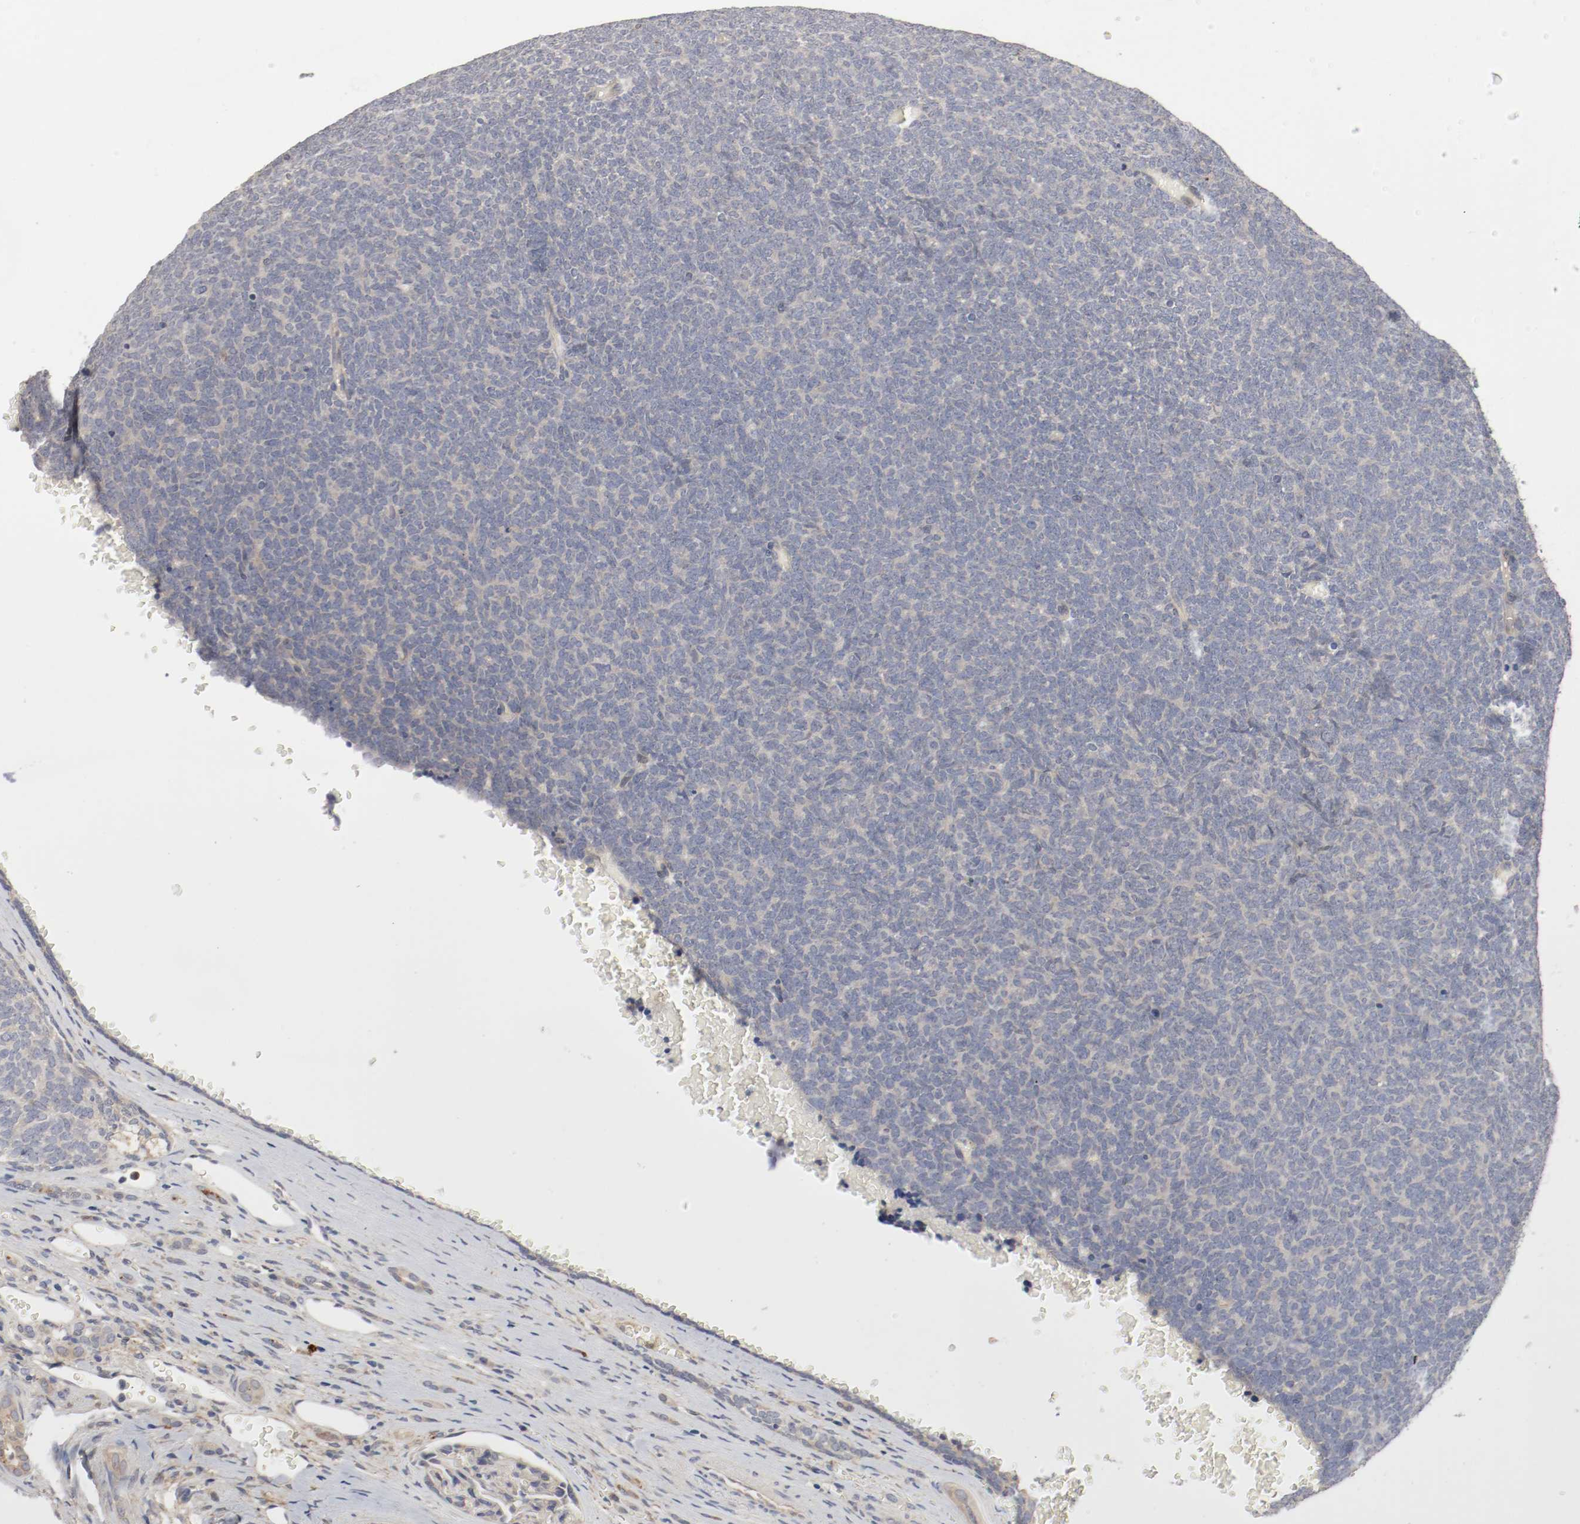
{"staining": {"intensity": "negative", "quantity": "none", "location": "none"}, "tissue": "renal cancer", "cell_type": "Tumor cells", "image_type": "cancer", "snomed": [{"axis": "morphology", "description": "Neoplasm, malignant, NOS"}, {"axis": "topography", "description": "Kidney"}], "caption": "Immunohistochemistry (IHC) micrograph of human renal cancer stained for a protein (brown), which reveals no expression in tumor cells. (DAB IHC visualized using brightfield microscopy, high magnification).", "gene": "REN", "patient": {"sex": "male", "age": 28}}